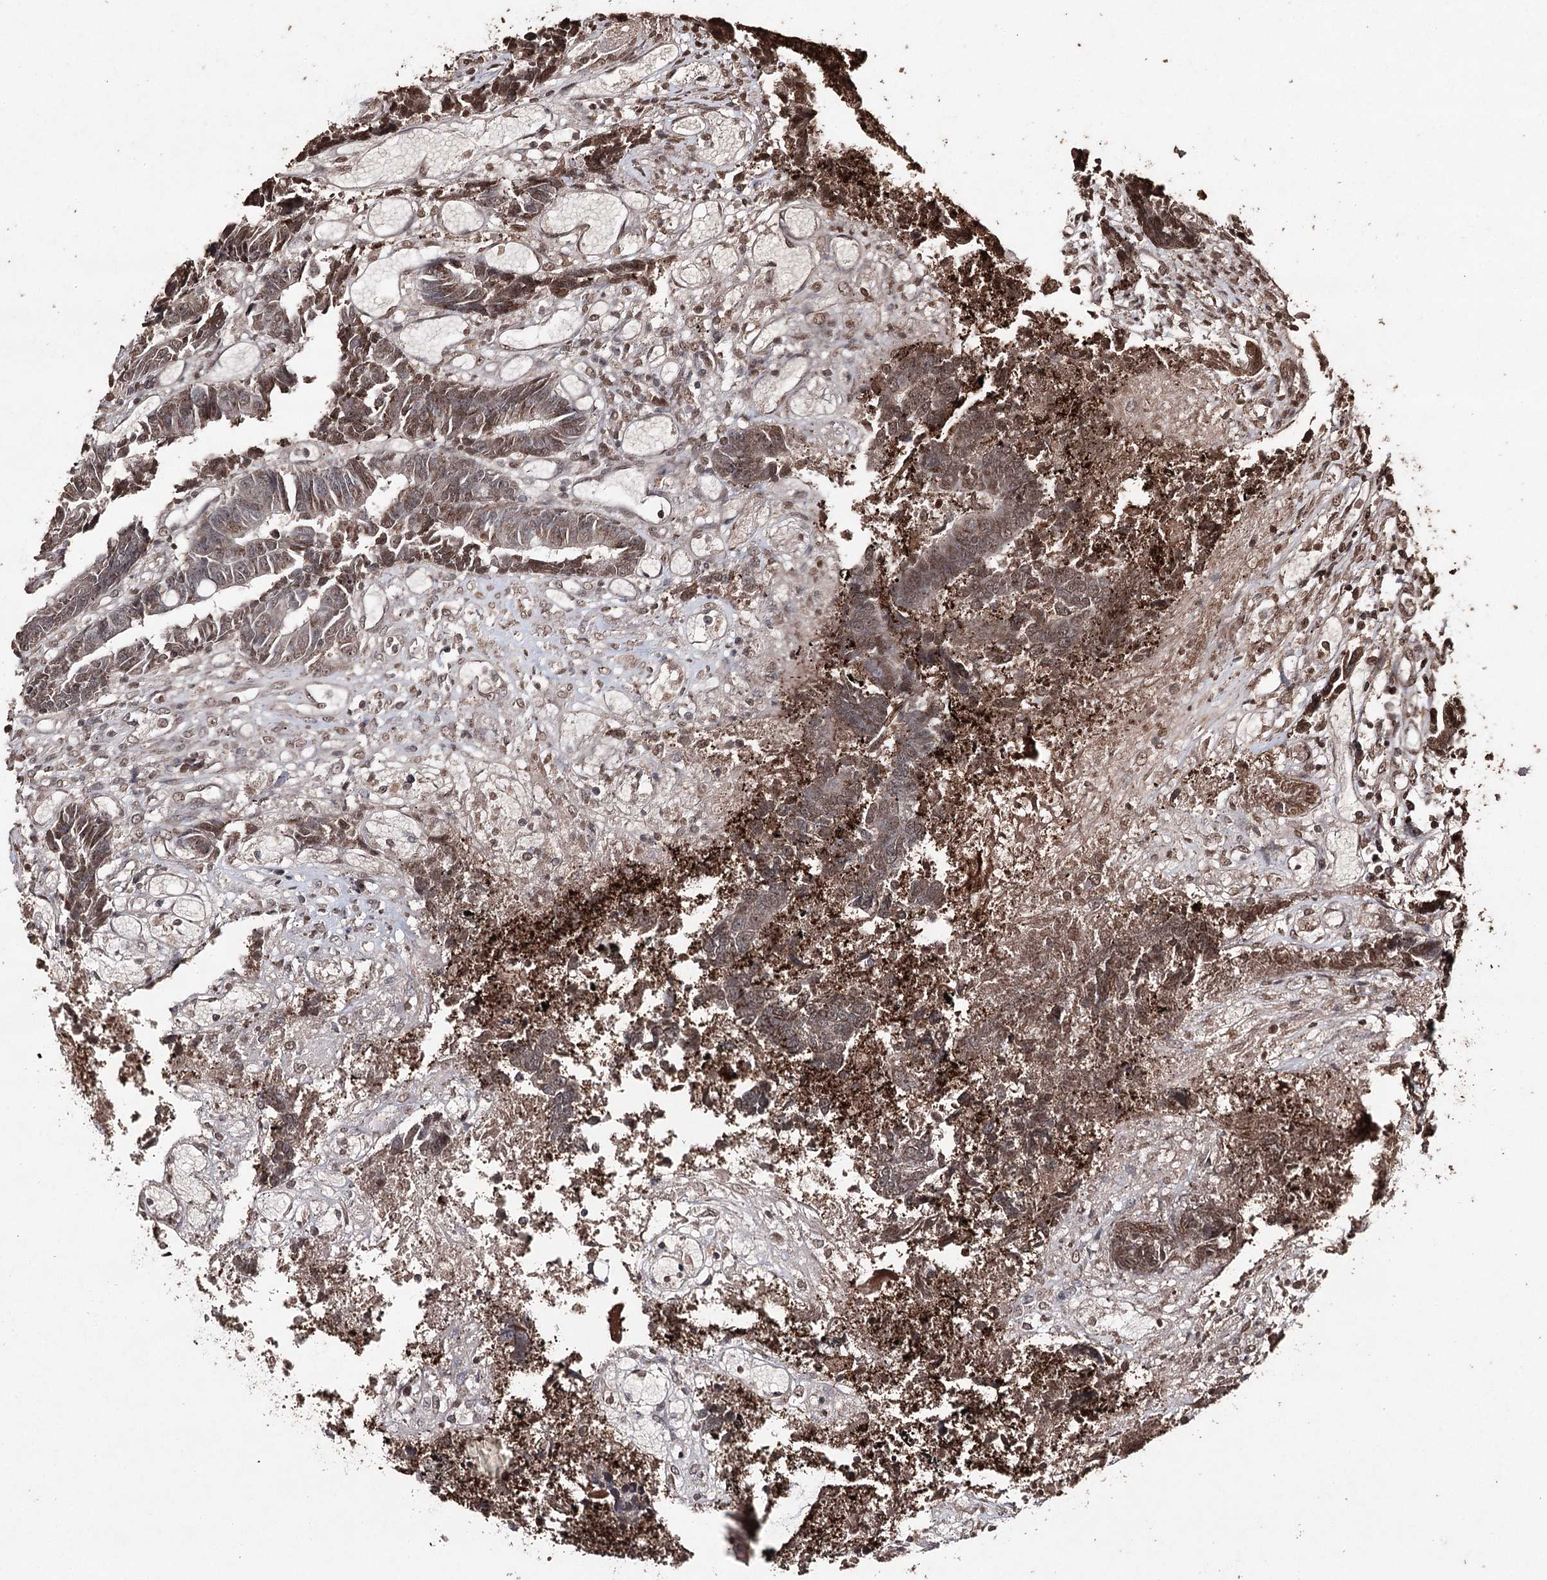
{"staining": {"intensity": "moderate", "quantity": "25%-75%", "location": "nuclear"}, "tissue": "colorectal cancer", "cell_type": "Tumor cells", "image_type": "cancer", "snomed": [{"axis": "morphology", "description": "Adenocarcinoma, NOS"}, {"axis": "topography", "description": "Rectum"}], "caption": "Adenocarcinoma (colorectal) was stained to show a protein in brown. There is medium levels of moderate nuclear expression in about 25%-75% of tumor cells. (Stains: DAB (3,3'-diaminobenzidine) in brown, nuclei in blue, Microscopy: brightfield microscopy at high magnification).", "gene": "ATG14", "patient": {"sex": "male", "age": 84}}